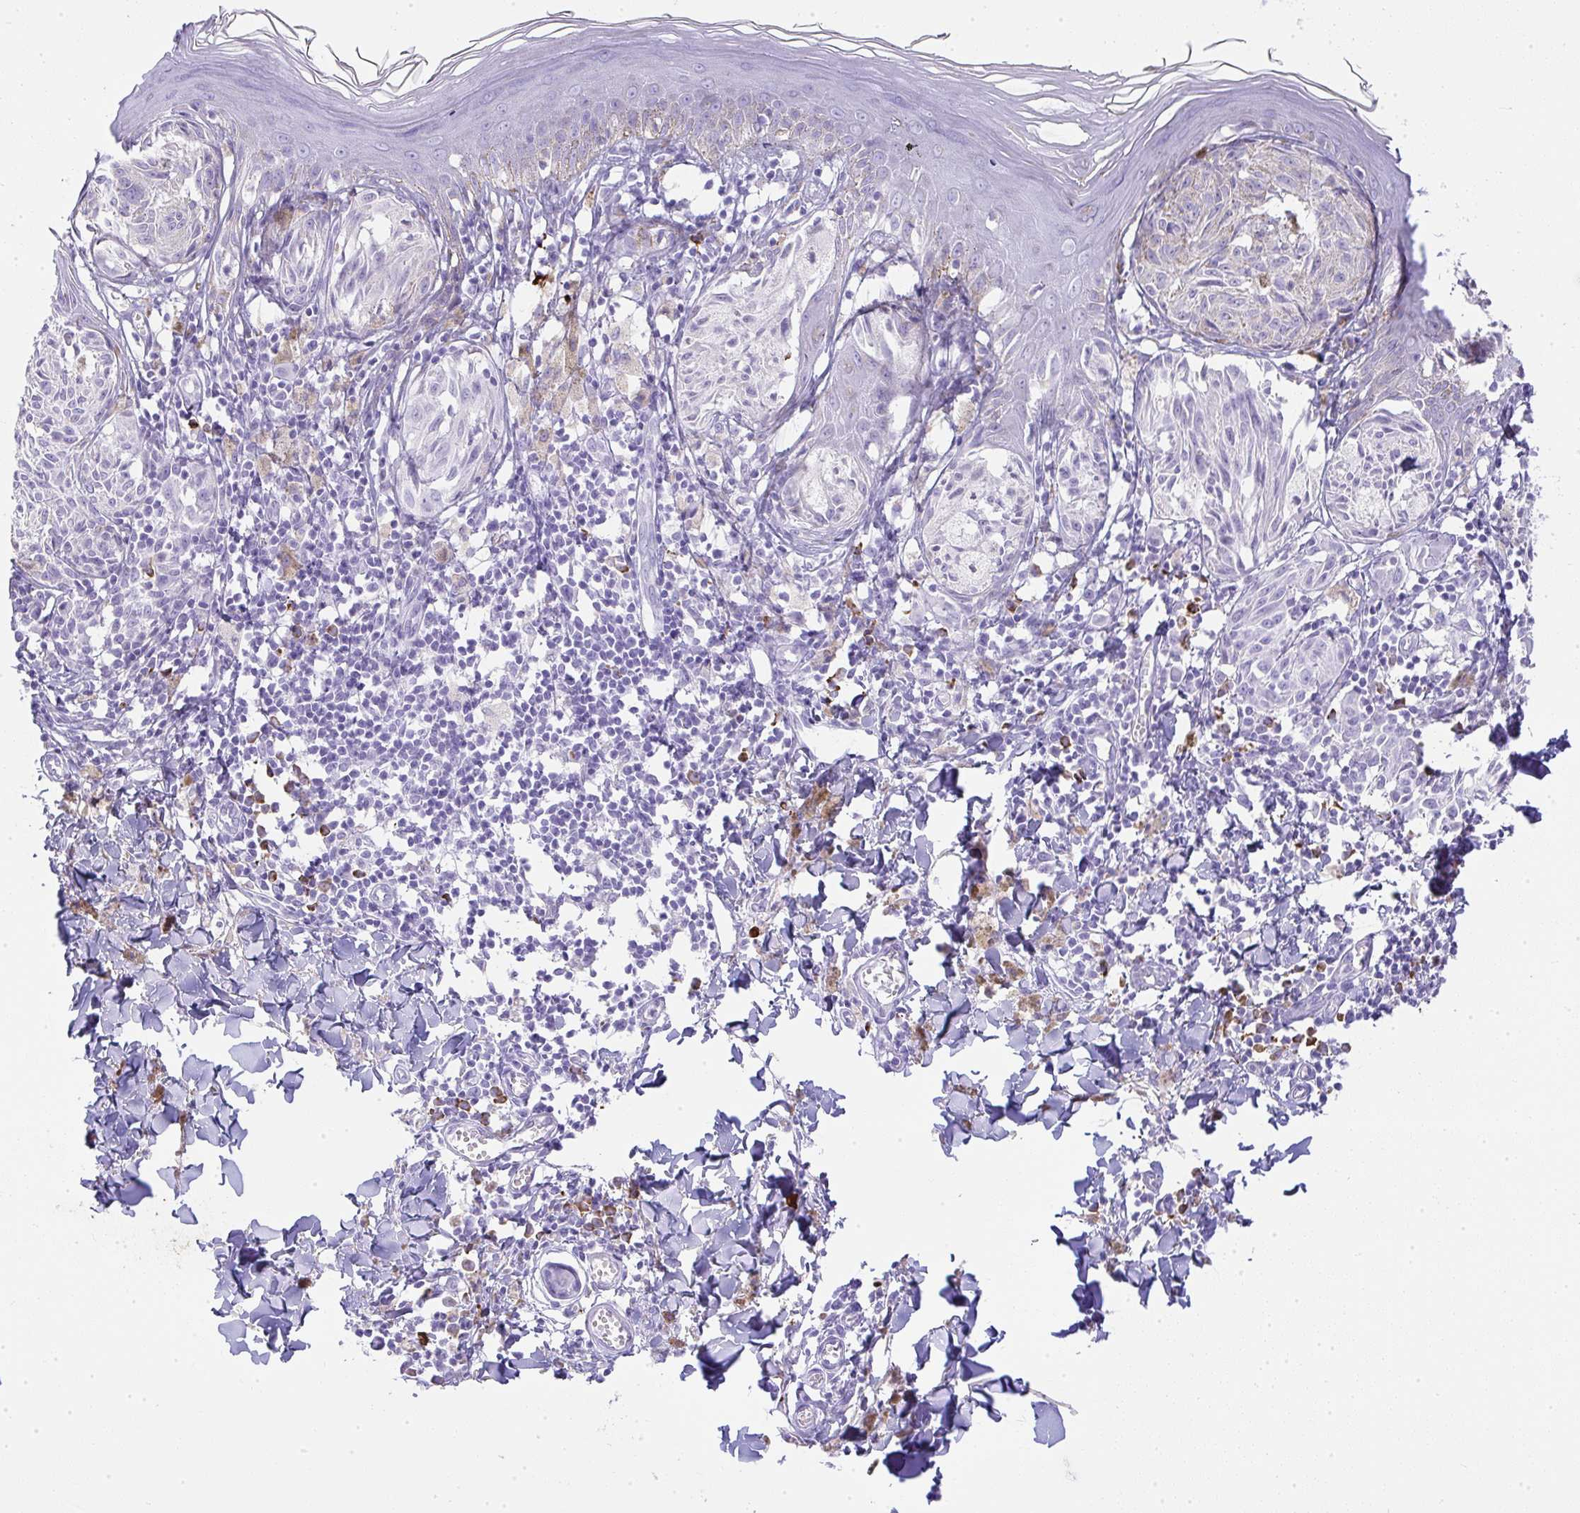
{"staining": {"intensity": "negative", "quantity": "none", "location": "none"}, "tissue": "melanoma", "cell_type": "Tumor cells", "image_type": "cancer", "snomed": [{"axis": "morphology", "description": "Malignant melanoma, NOS"}, {"axis": "topography", "description": "Skin"}], "caption": "Tumor cells are negative for protein expression in human malignant melanoma.", "gene": "CDADC1", "patient": {"sex": "female", "age": 38}}